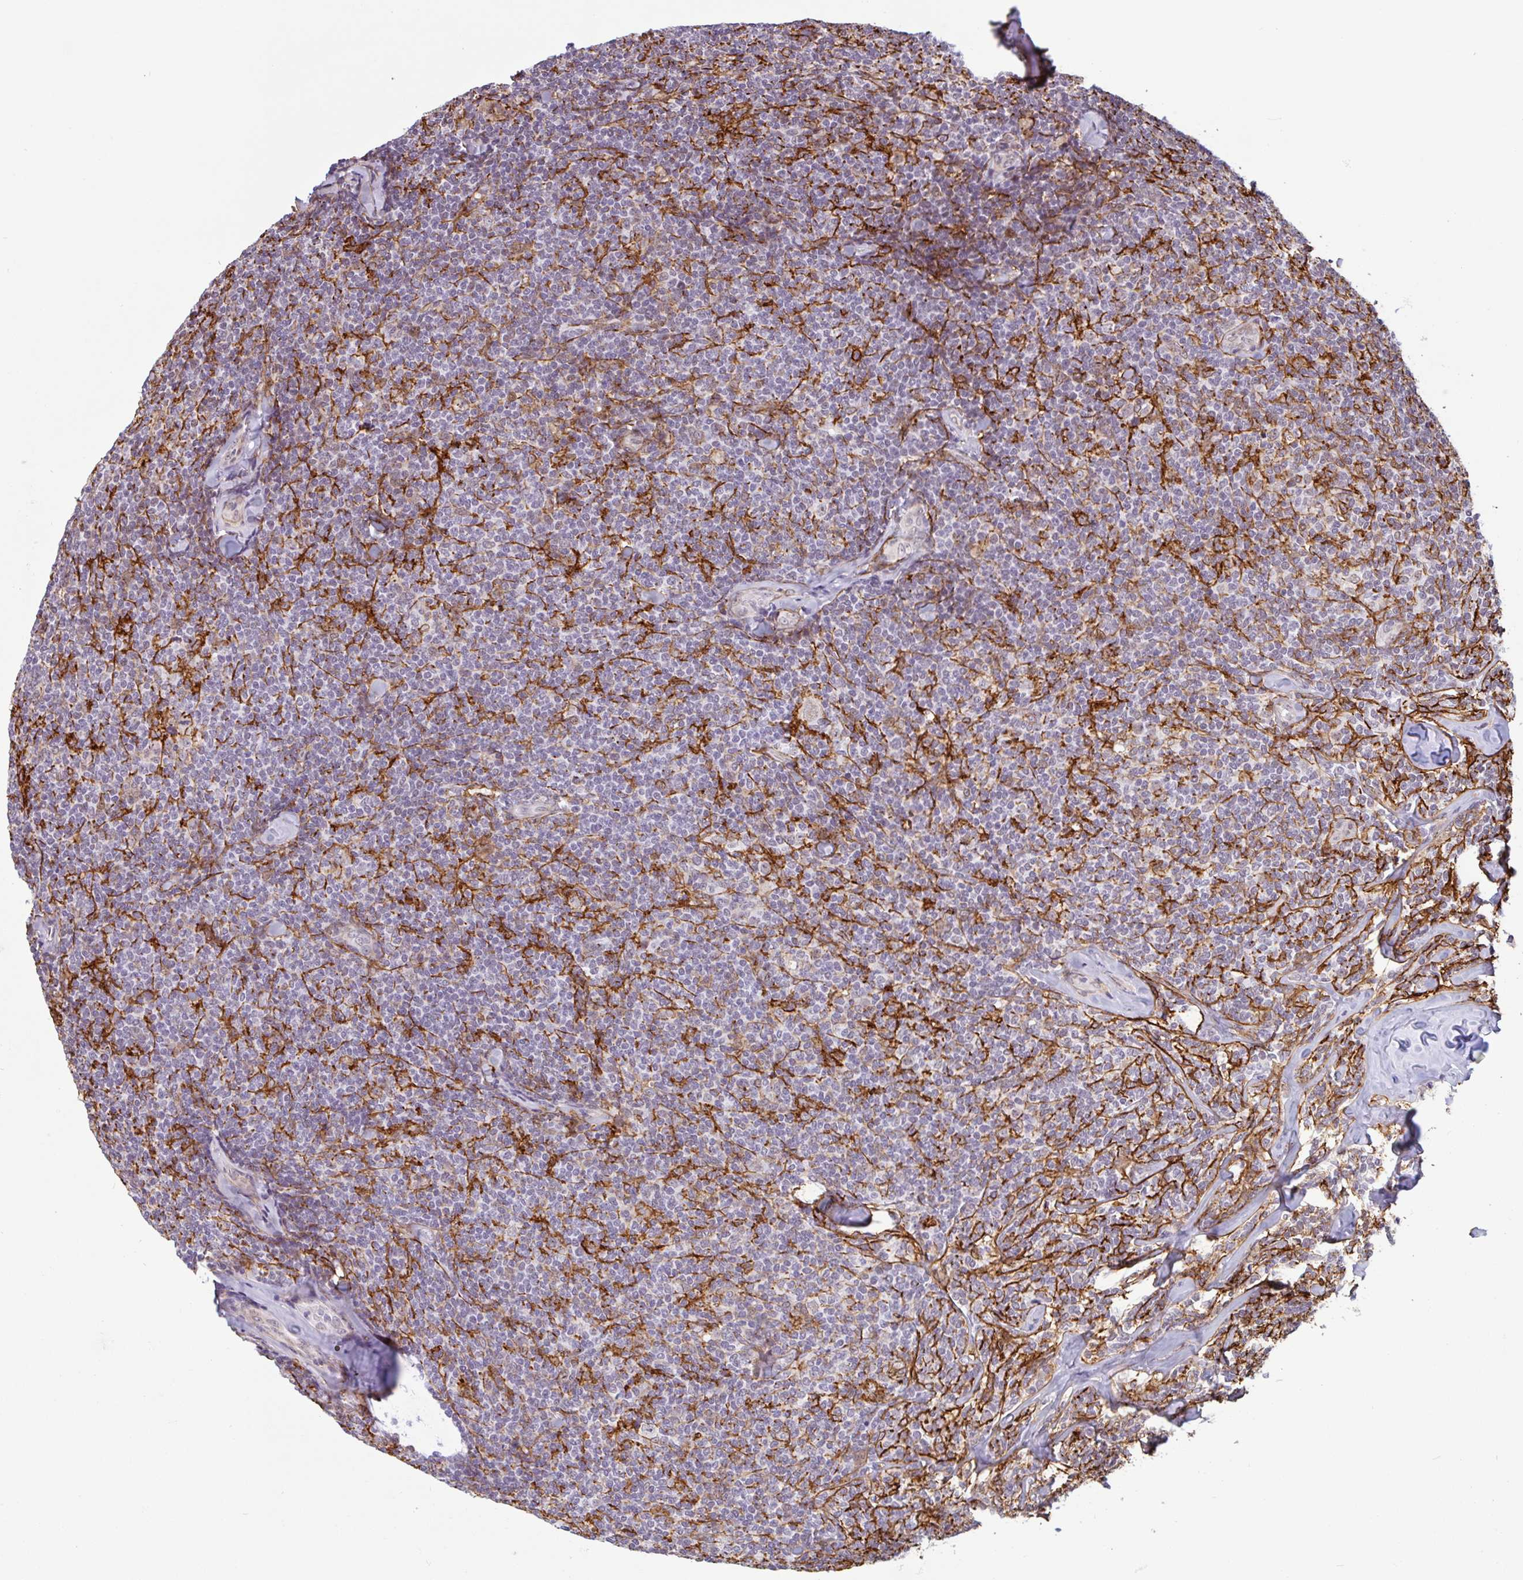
{"staining": {"intensity": "negative", "quantity": "none", "location": "none"}, "tissue": "lymphoma", "cell_type": "Tumor cells", "image_type": "cancer", "snomed": [{"axis": "morphology", "description": "Malignant lymphoma, non-Hodgkin's type, Low grade"}, {"axis": "topography", "description": "Lymph node"}], "caption": "Immunohistochemistry photomicrograph of neoplastic tissue: lymphoma stained with DAB demonstrates no significant protein positivity in tumor cells. (DAB immunohistochemistry, high magnification).", "gene": "TMEM119", "patient": {"sex": "female", "age": 56}}